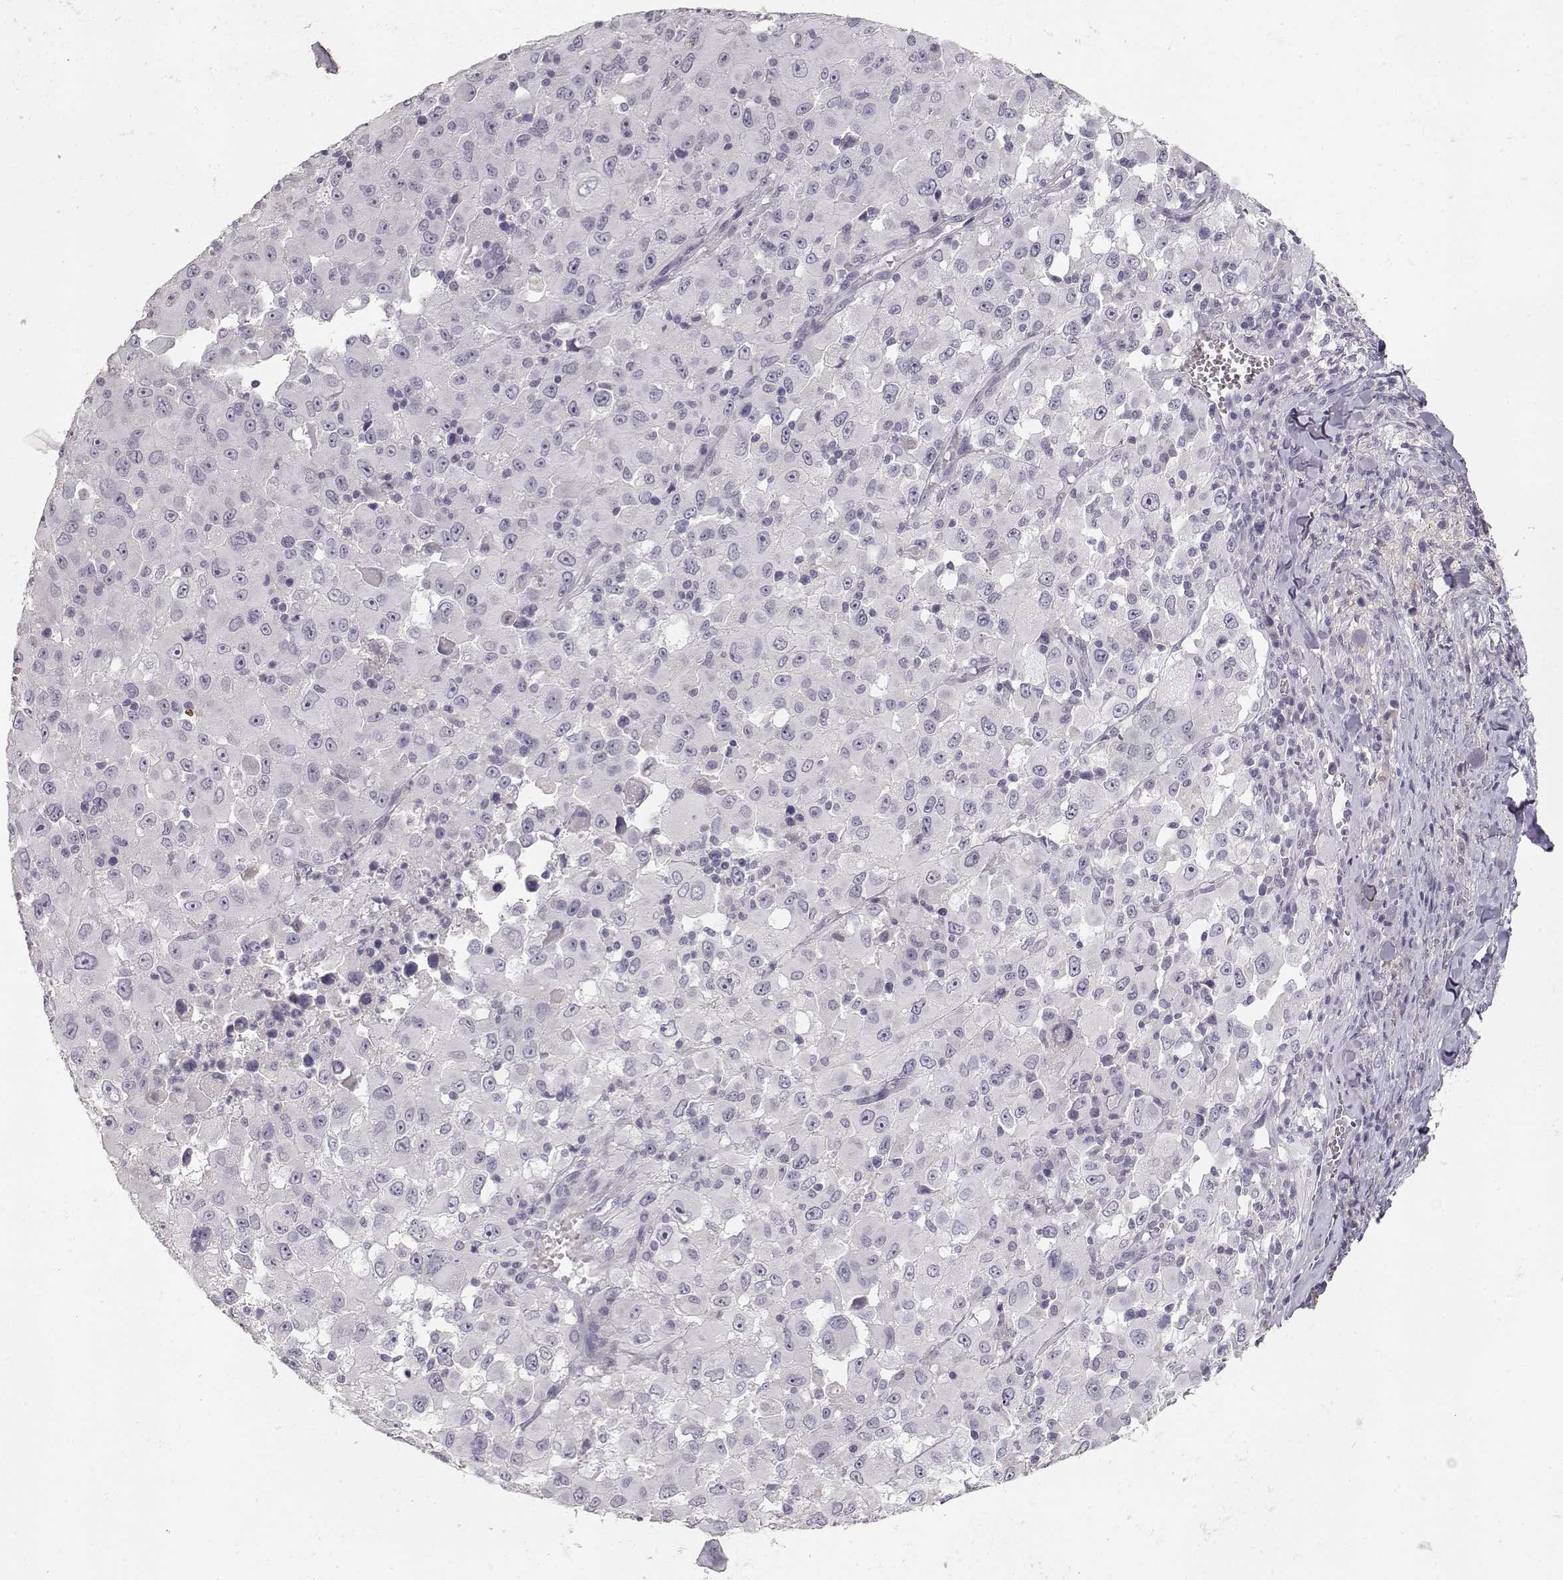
{"staining": {"intensity": "negative", "quantity": "none", "location": "none"}, "tissue": "melanoma", "cell_type": "Tumor cells", "image_type": "cancer", "snomed": [{"axis": "morphology", "description": "Malignant melanoma, Metastatic site"}, {"axis": "topography", "description": "Soft tissue"}], "caption": "This is an IHC histopathology image of malignant melanoma (metastatic site). There is no staining in tumor cells.", "gene": "TPH2", "patient": {"sex": "male", "age": 50}}